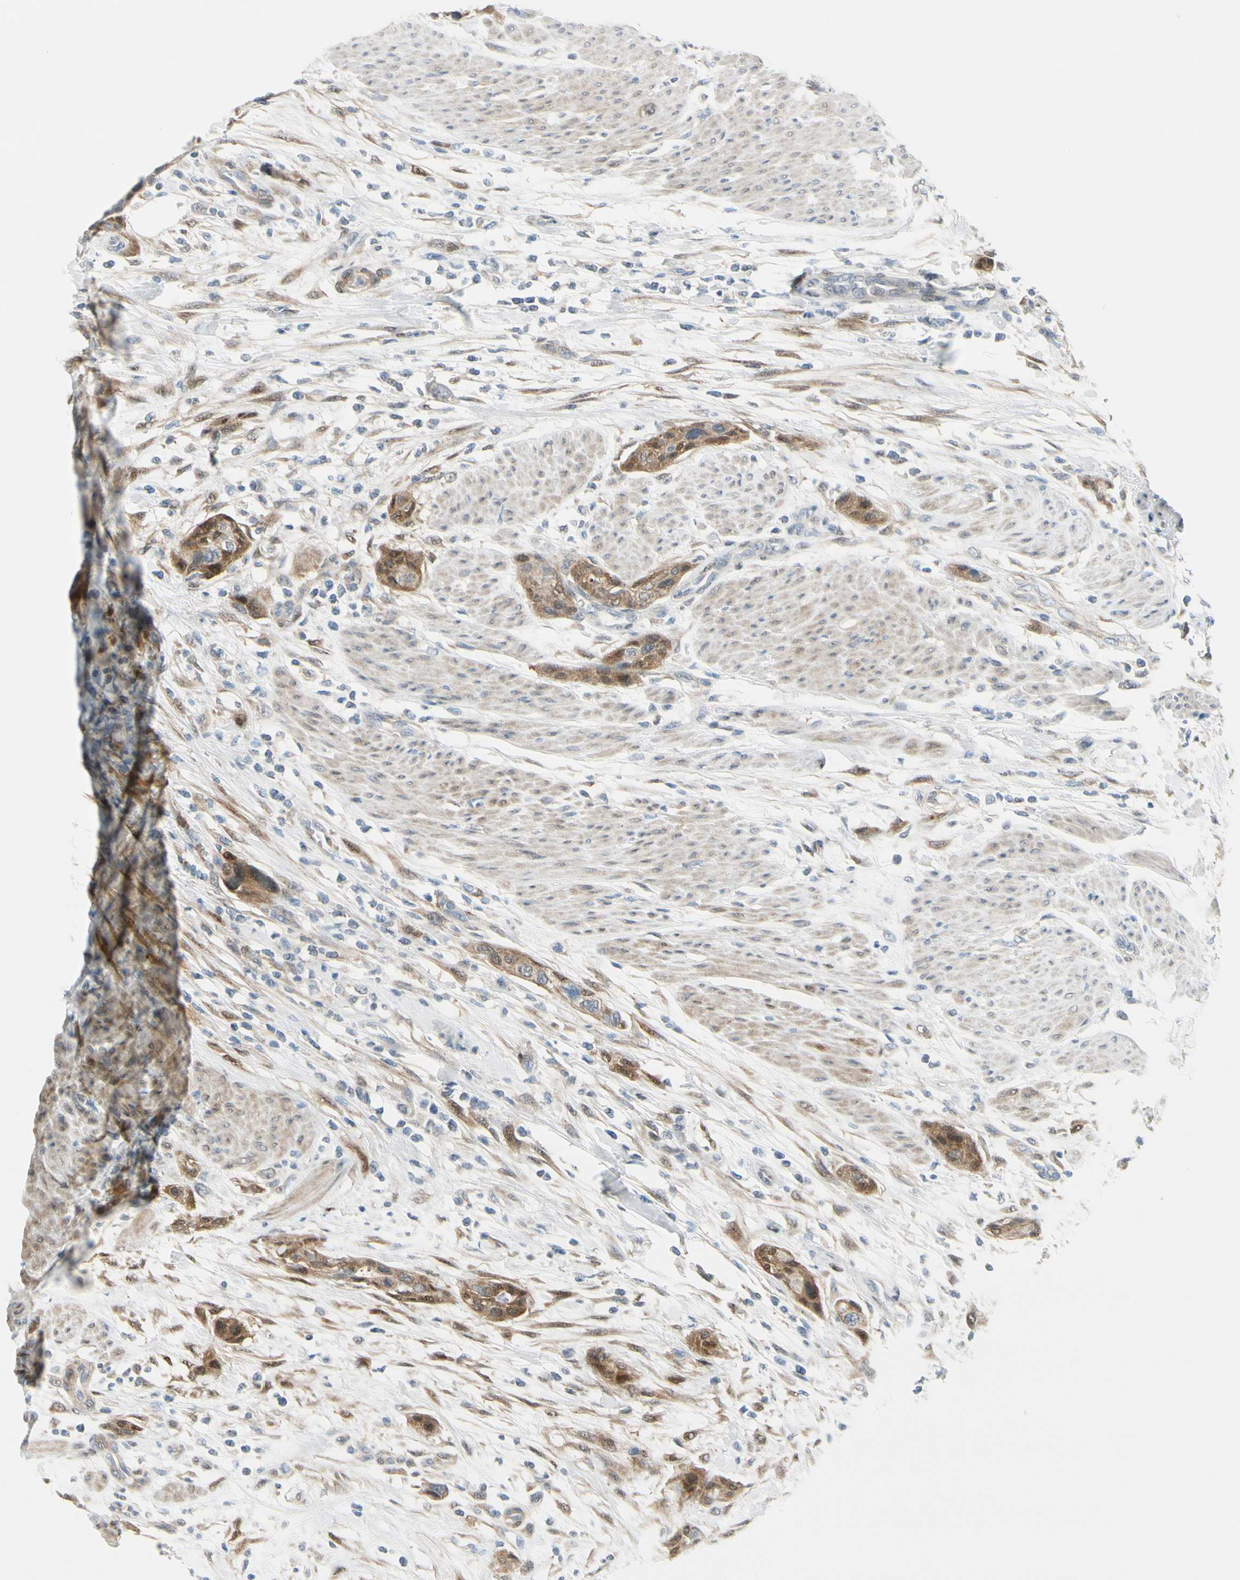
{"staining": {"intensity": "moderate", "quantity": ">75%", "location": "cytoplasmic/membranous"}, "tissue": "urothelial cancer", "cell_type": "Tumor cells", "image_type": "cancer", "snomed": [{"axis": "morphology", "description": "Urothelial carcinoma, High grade"}, {"axis": "topography", "description": "Urinary bladder"}], "caption": "A micrograph of urothelial carcinoma (high-grade) stained for a protein demonstrates moderate cytoplasmic/membranous brown staining in tumor cells.", "gene": "FHL2", "patient": {"sex": "male", "age": 35}}